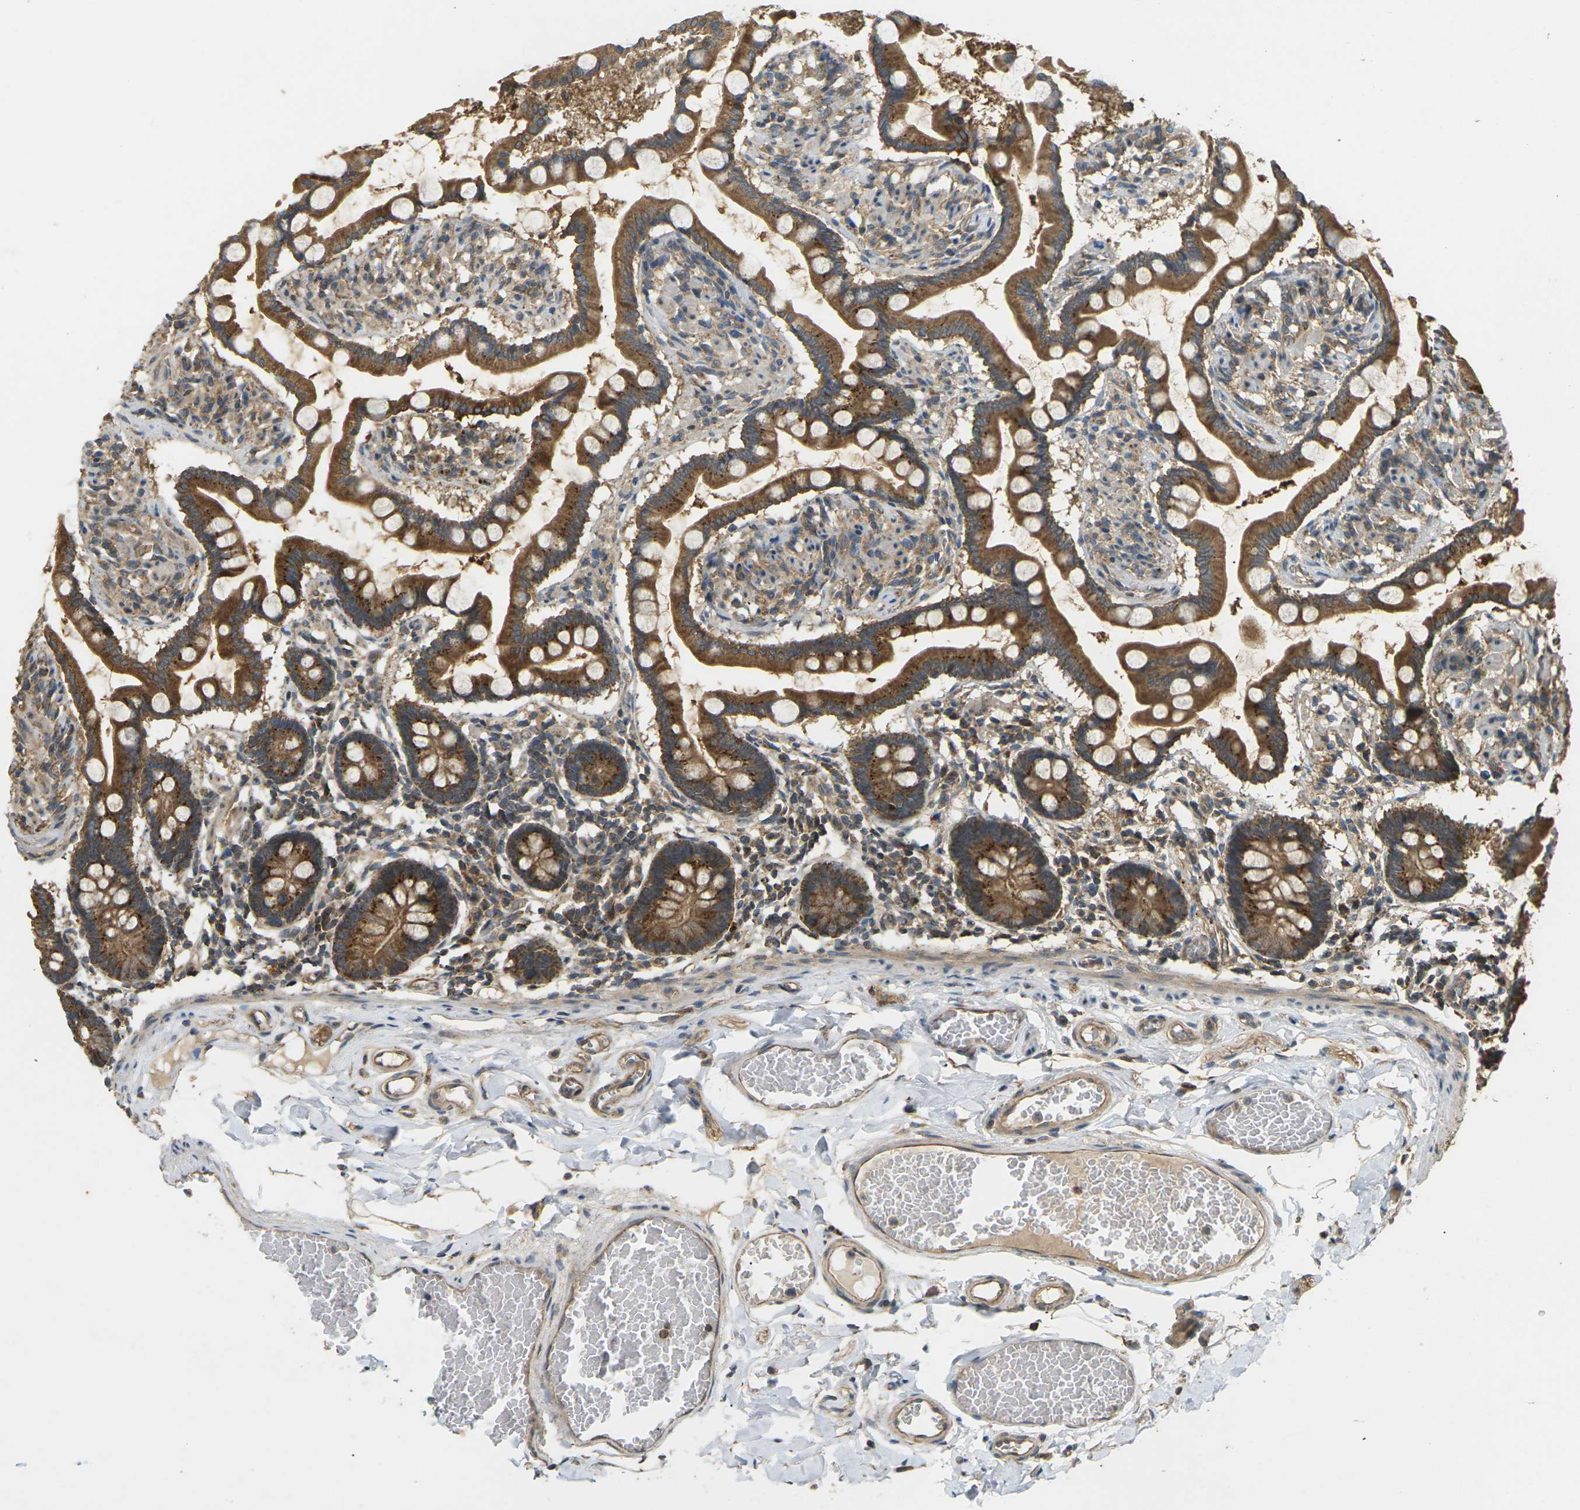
{"staining": {"intensity": "strong", "quantity": ">75%", "location": "cytoplasmic/membranous"}, "tissue": "small intestine", "cell_type": "Glandular cells", "image_type": "normal", "snomed": [{"axis": "morphology", "description": "Normal tissue, NOS"}, {"axis": "topography", "description": "Small intestine"}], "caption": "The immunohistochemical stain labels strong cytoplasmic/membranous positivity in glandular cells of normal small intestine.", "gene": "KSR1", "patient": {"sex": "male", "age": 41}}